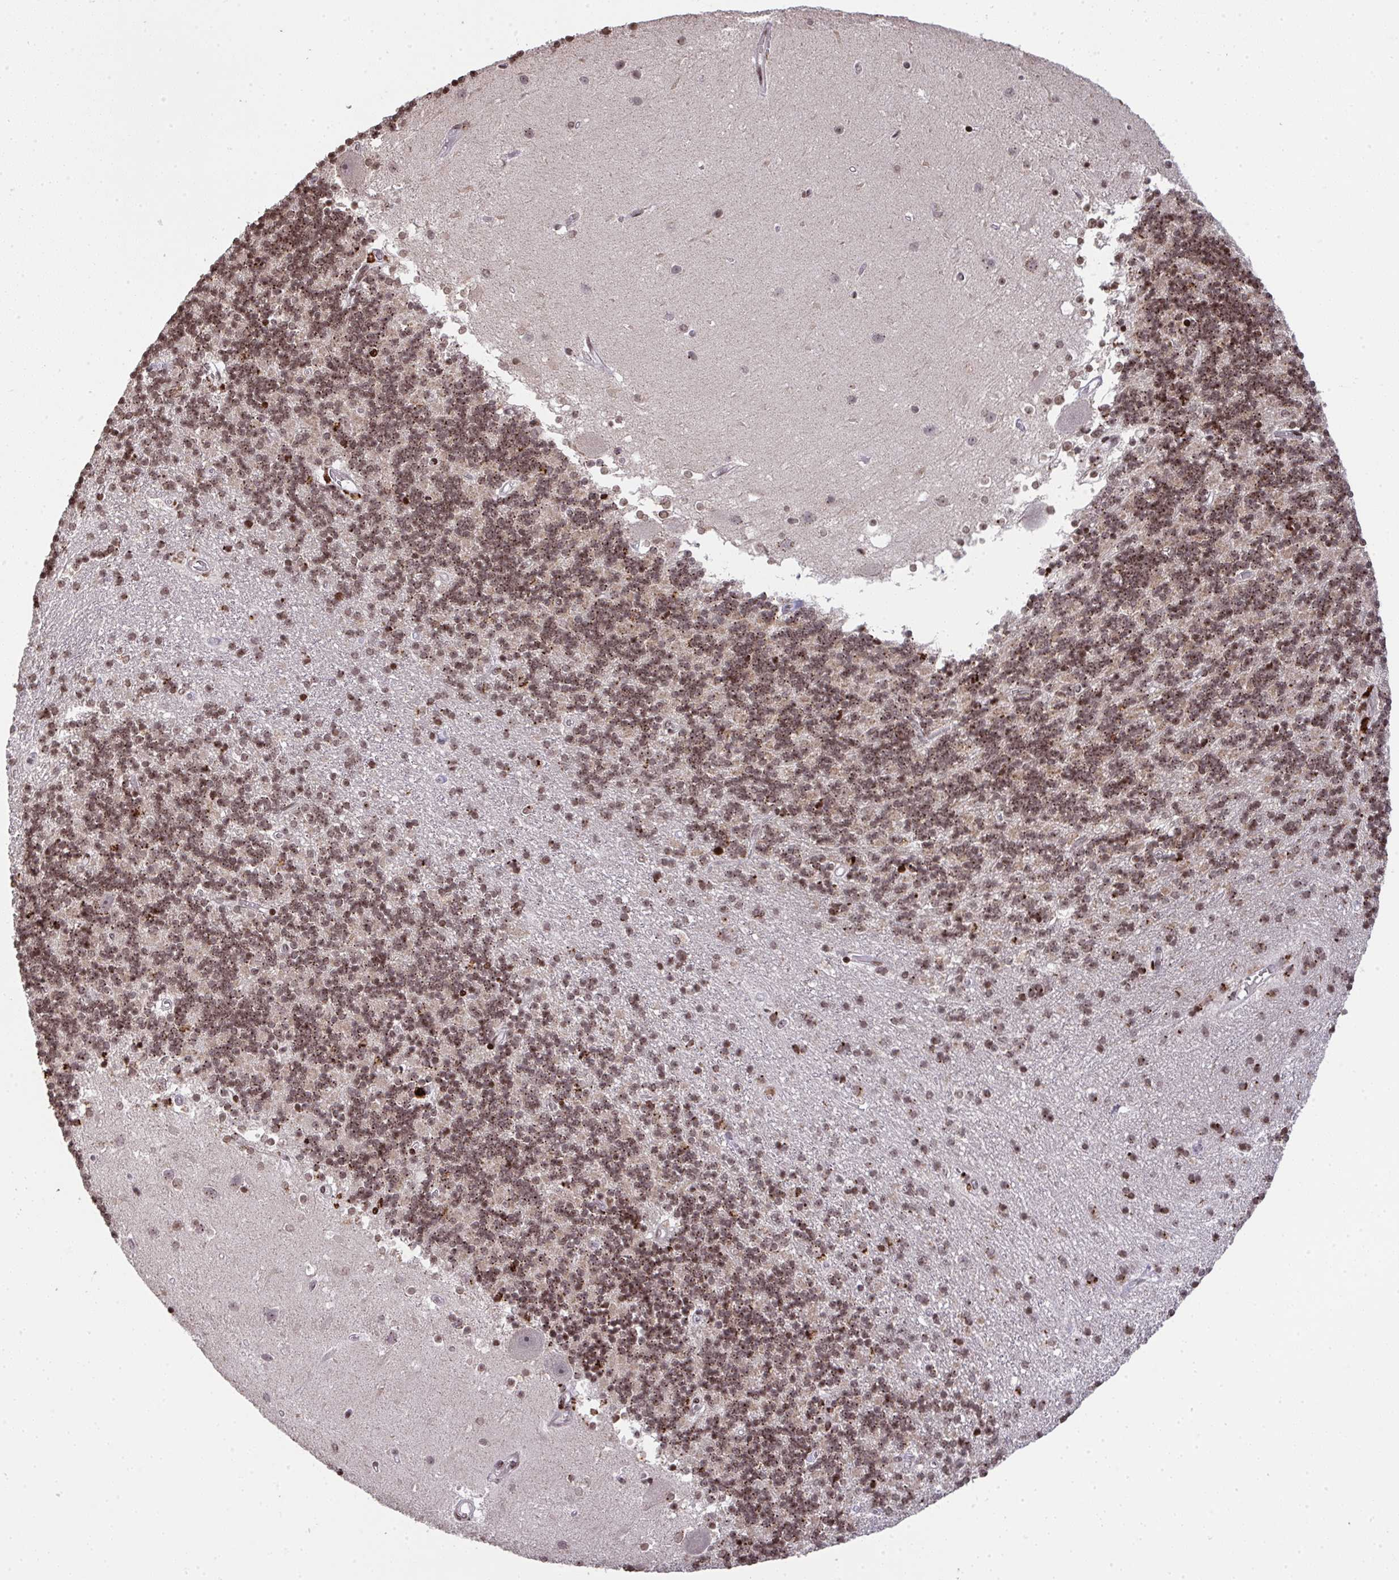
{"staining": {"intensity": "strong", "quantity": "25%-75%", "location": "cytoplasmic/membranous,nuclear"}, "tissue": "cerebellum", "cell_type": "Cells in granular layer", "image_type": "normal", "snomed": [{"axis": "morphology", "description": "Normal tissue, NOS"}, {"axis": "topography", "description": "Cerebellum"}], "caption": "Protein staining of normal cerebellum exhibits strong cytoplasmic/membranous,nuclear positivity in approximately 25%-75% of cells in granular layer.", "gene": "NIP7", "patient": {"sex": "male", "age": 54}}